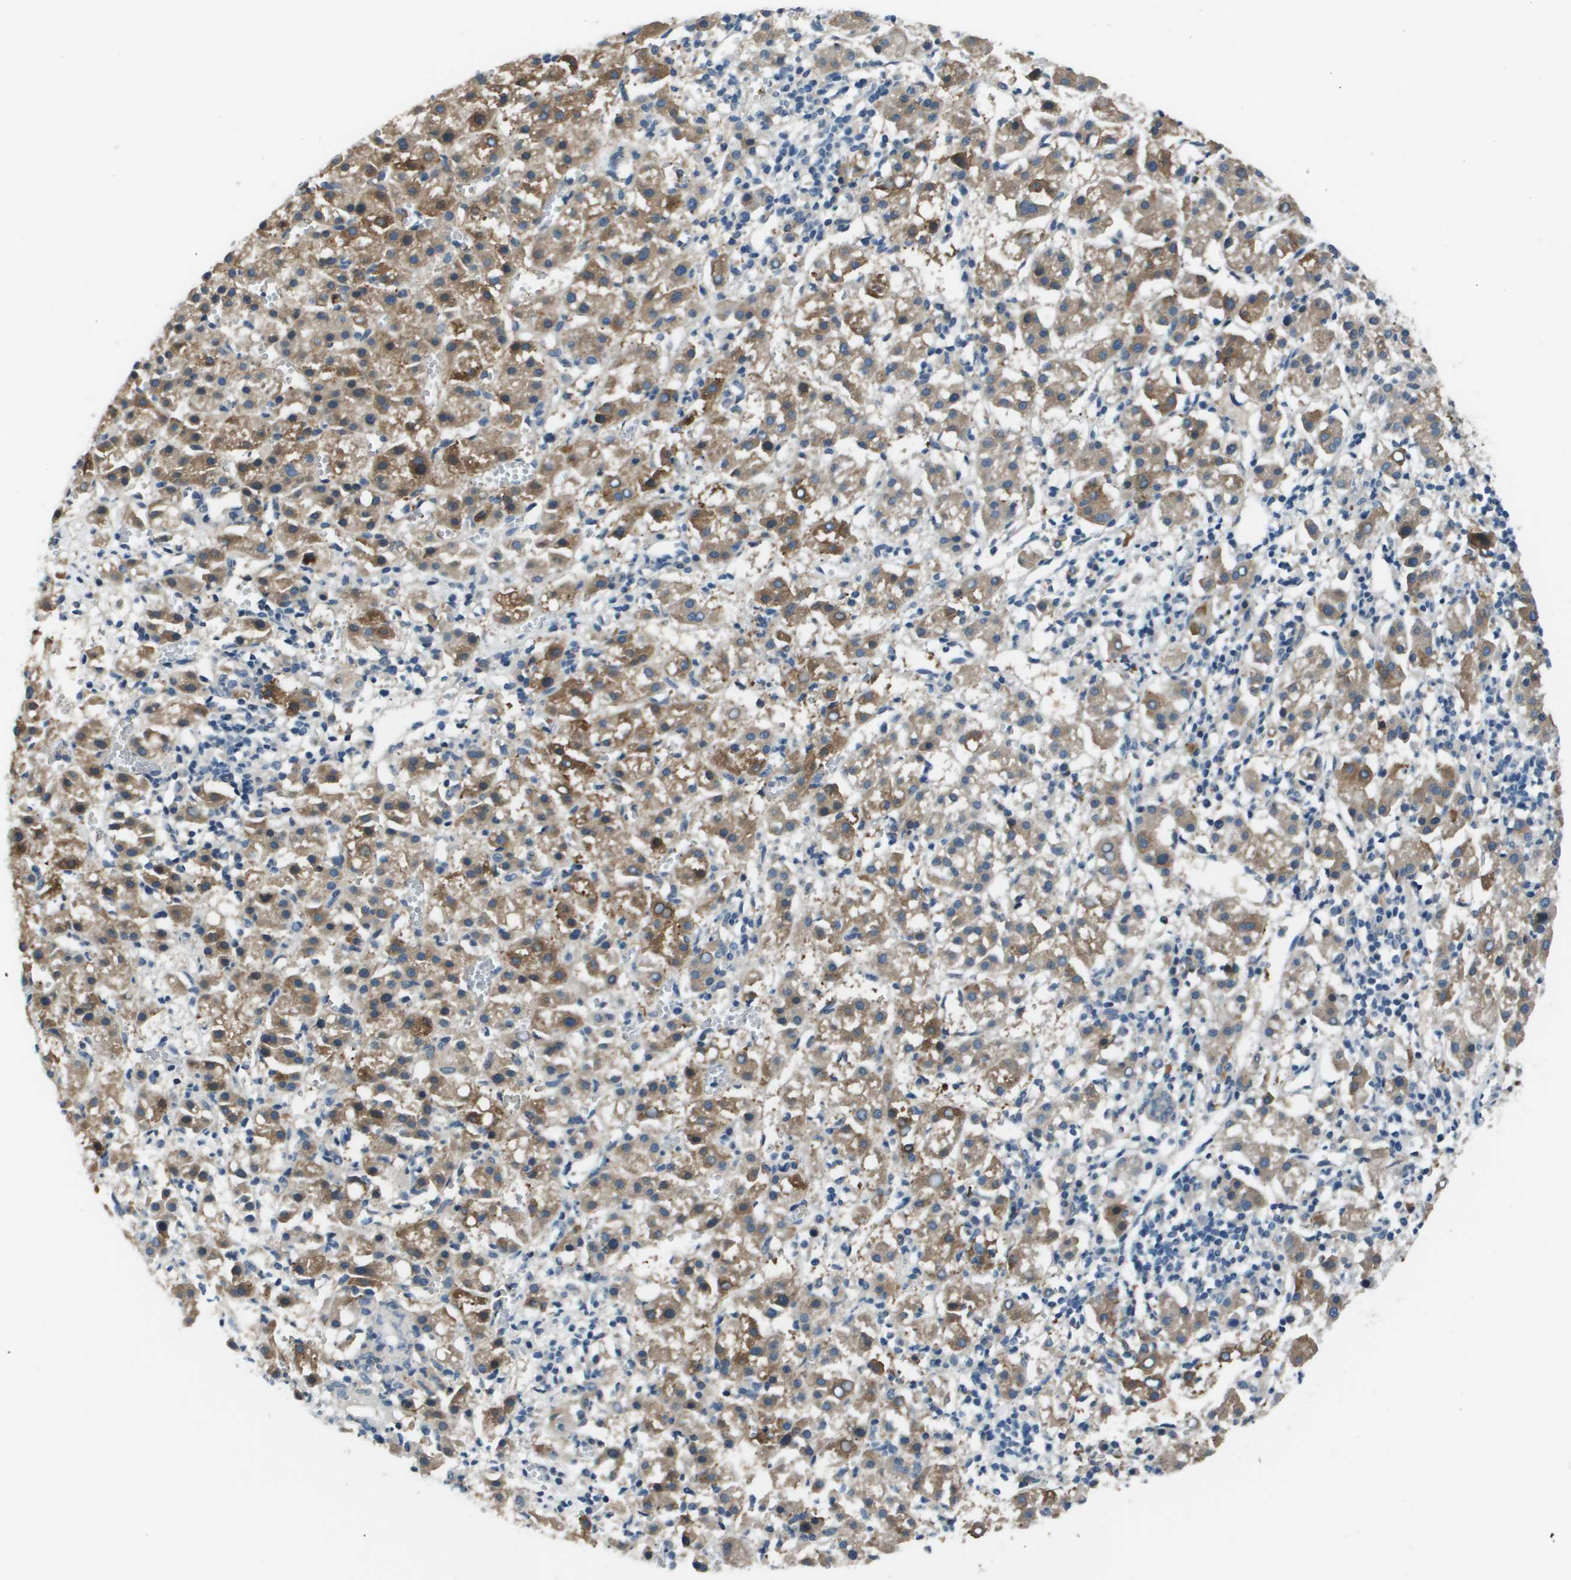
{"staining": {"intensity": "moderate", "quantity": ">75%", "location": "cytoplasmic/membranous"}, "tissue": "liver cancer", "cell_type": "Tumor cells", "image_type": "cancer", "snomed": [{"axis": "morphology", "description": "Carcinoma, Hepatocellular, NOS"}, {"axis": "topography", "description": "Liver"}], "caption": "Immunohistochemistry photomicrograph of neoplastic tissue: liver cancer (hepatocellular carcinoma) stained using immunohistochemistry reveals medium levels of moderate protein expression localized specifically in the cytoplasmic/membranous of tumor cells, appearing as a cytoplasmic/membranous brown color.", "gene": "EIF3B", "patient": {"sex": "female", "age": 58}}